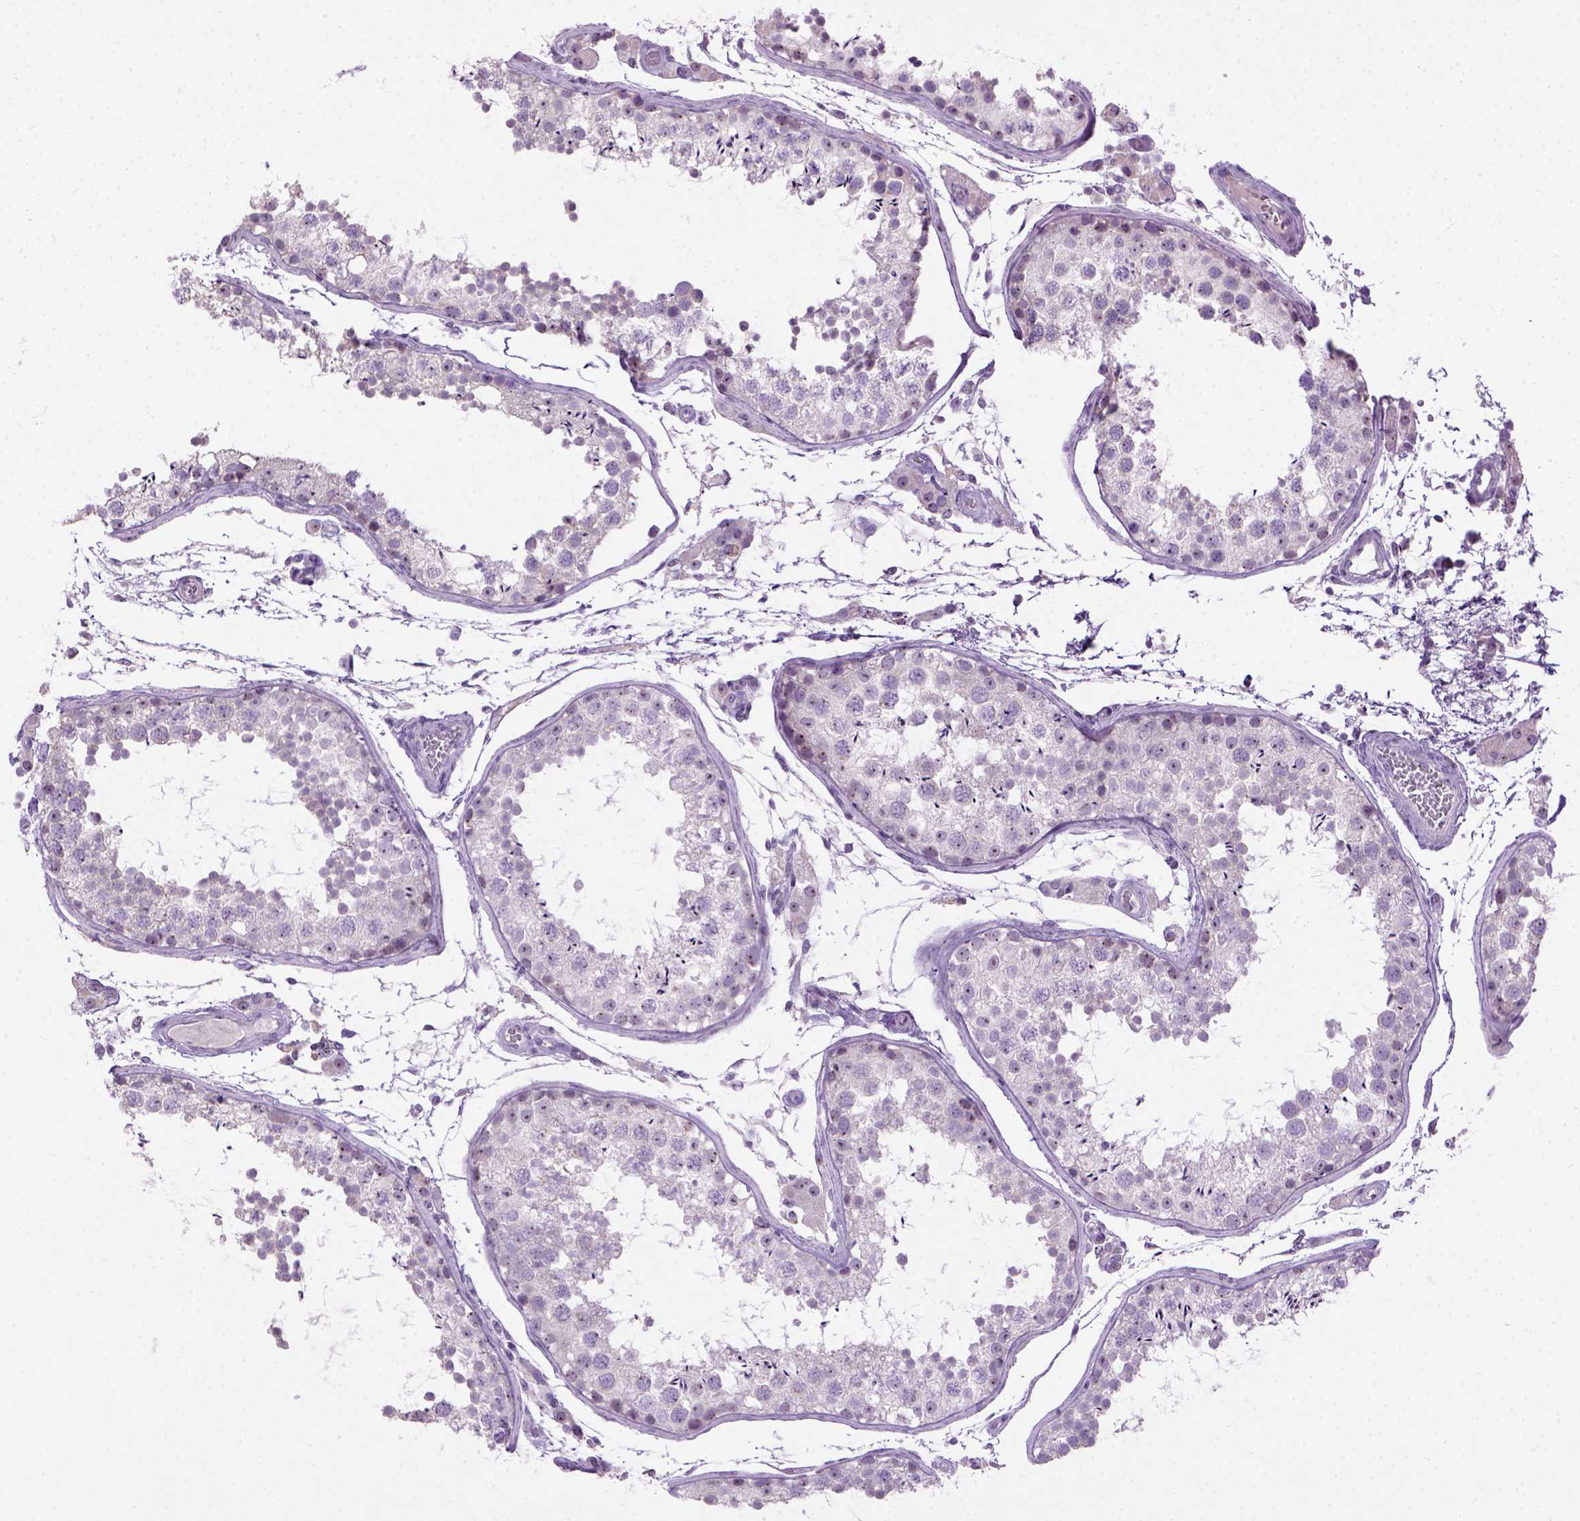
{"staining": {"intensity": "moderate", "quantity": "<25%", "location": "none"}, "tissue": "testis", "cell_type": "Cells in seminiferous ducts", "image_type": "normal", "snomed": [{"axis": "morphology", "description": "Normal tissue, NOS"}, {"axis": "topography", "description": "Testis"}], "caption": "Immunohistochemistry (IHC) of unremarkable human testis shows low levels of moderate None staining in about <25% of cells in seminiferous ducts. (Brightfield microscopy of DAB IHC at high magnification).", "gene": "UTP4", "patient": {"sex": "male", "age": 29}}